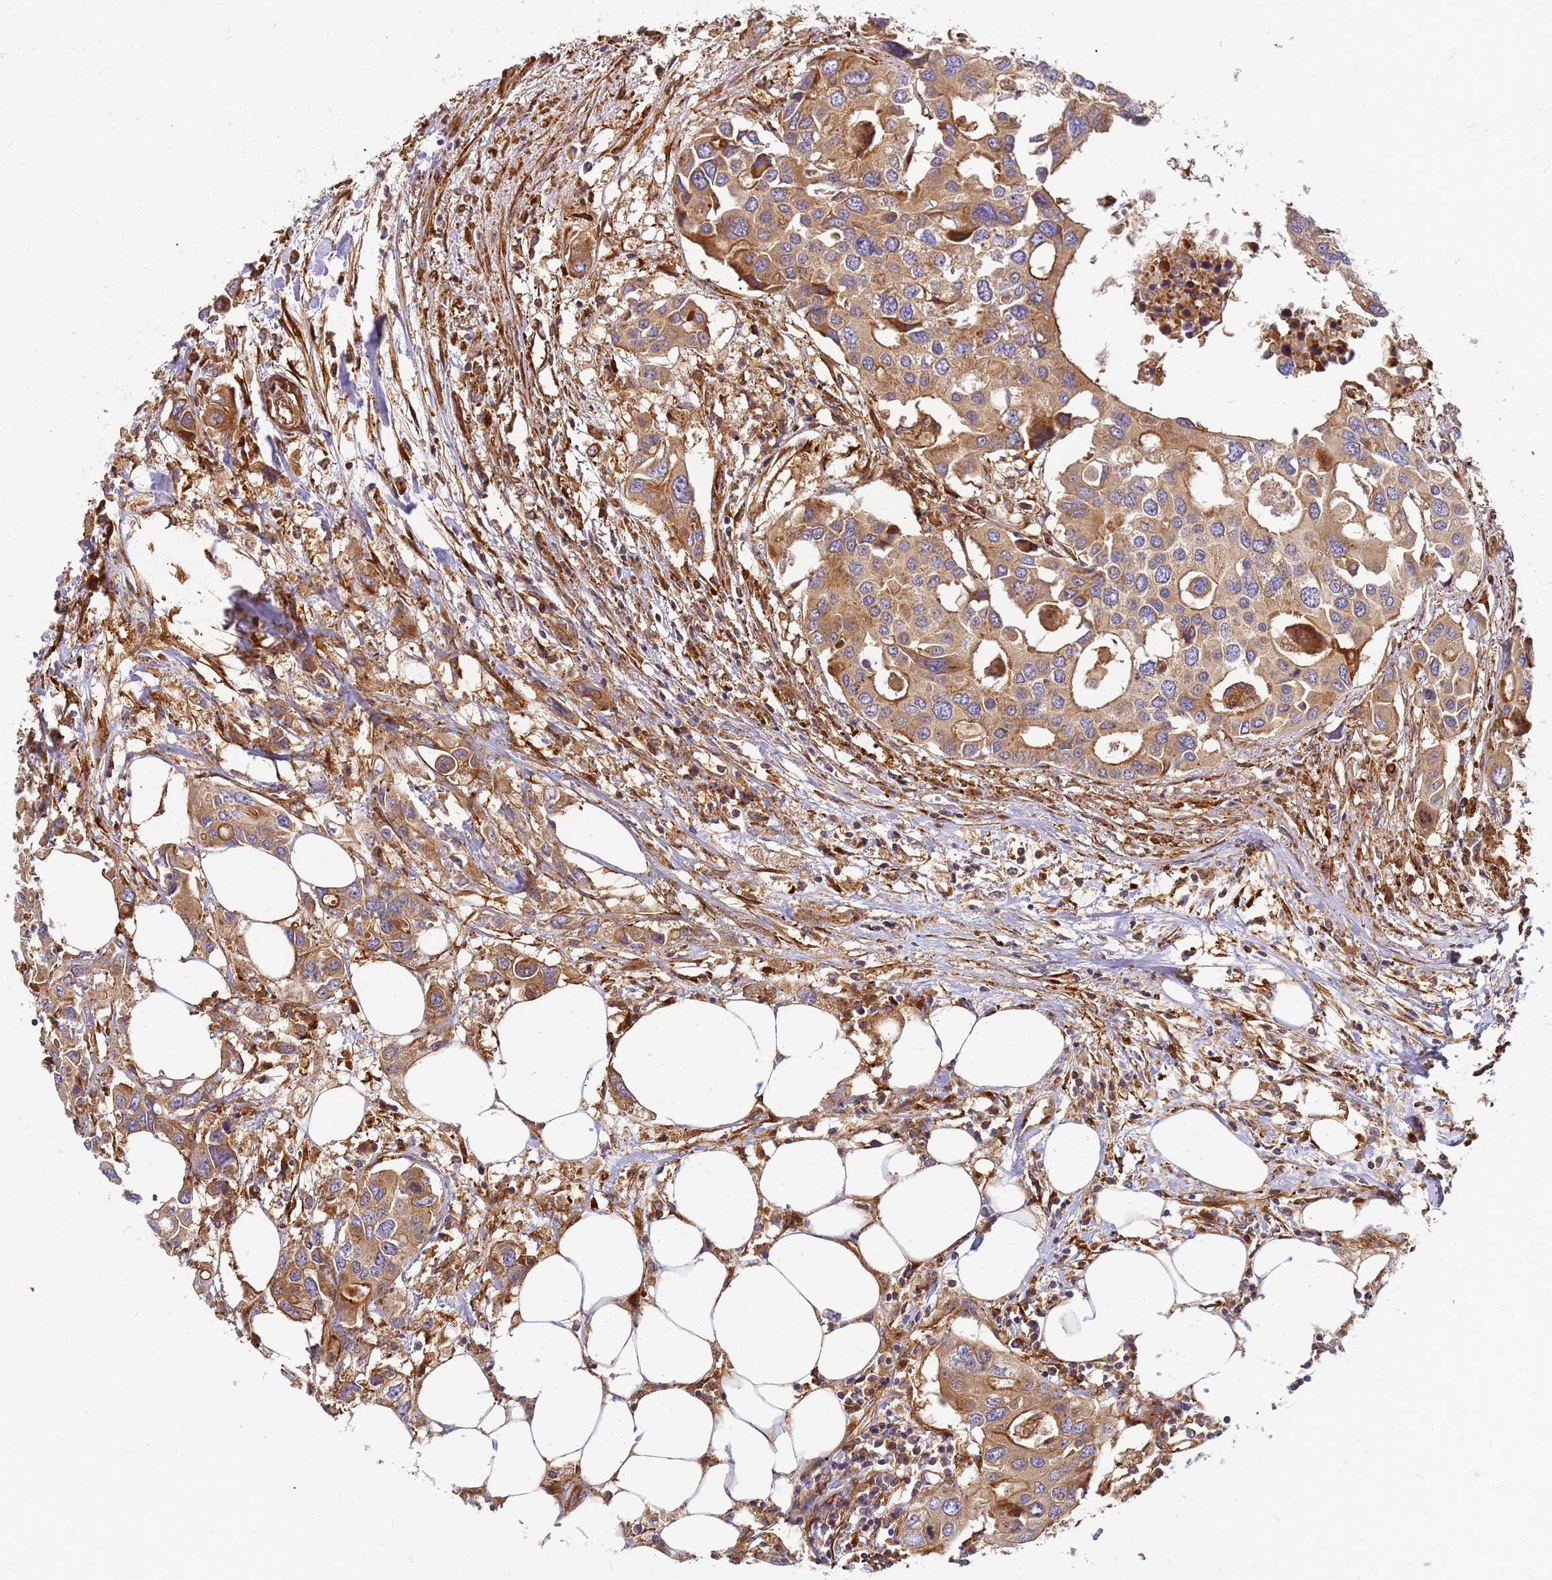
{"staining": {"intensity": "moderate", "quantity": ">75%", "location": "cytoplasmic/membranous"}, "tissue": "colorectal cancer", "cell_type": "Tumor cells", "image_type": "cancer", "snomed": [{"axis": "morphology", "description": "Adenocarcinoma, NOS"}, {"axis": "topography", "description": "Colon"}], "caption": "A brown stain highlights moderate cytoplasmic/membranous staining of a protein in human adenocarcinoma (colorectal) tumor cells.", "gene": "C2CD5", "patient": {"sex": "male", "age": 77}}